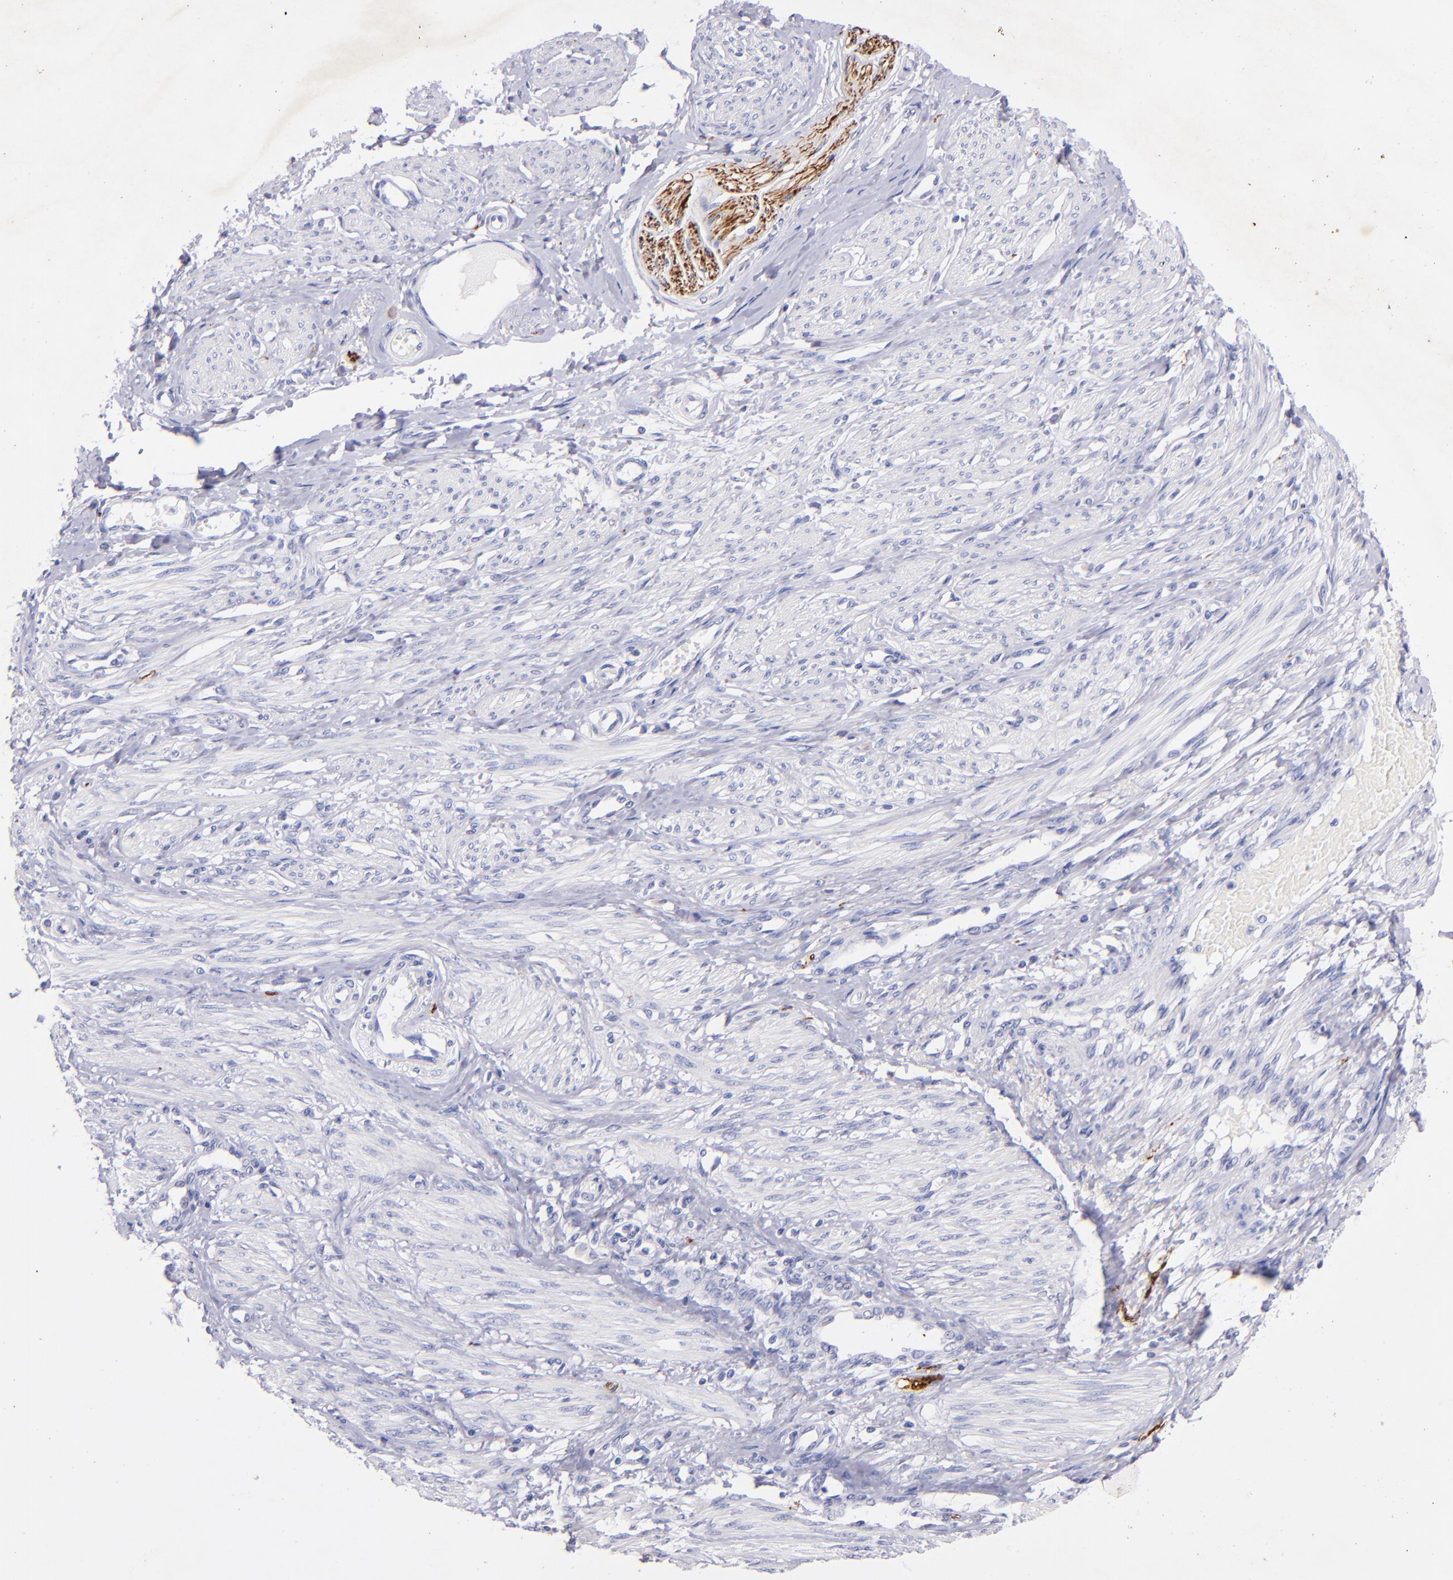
{"staining": {"intensity": "negative", "quantity": "none", "location": "none"}, "tissue": "smooth muscle", "cell_type": "Smooth muscle cells", "image_type": "normal", "snomed": [{"axis": "morphology", "description": "Normal tissue, NOS"}, {"axis": "topography", "description": "Smooth muscle"}, {"axis": "topography", "description": "Uterus"}], "caption": "This is a photomicrograph of immunohistochemistry (IHC) staining of unremarkable smooth muscle, which shows no positivity in smooth muscle cells.", "gene": "UCHL1", "patient": {"sex": "female", "age": 39}}